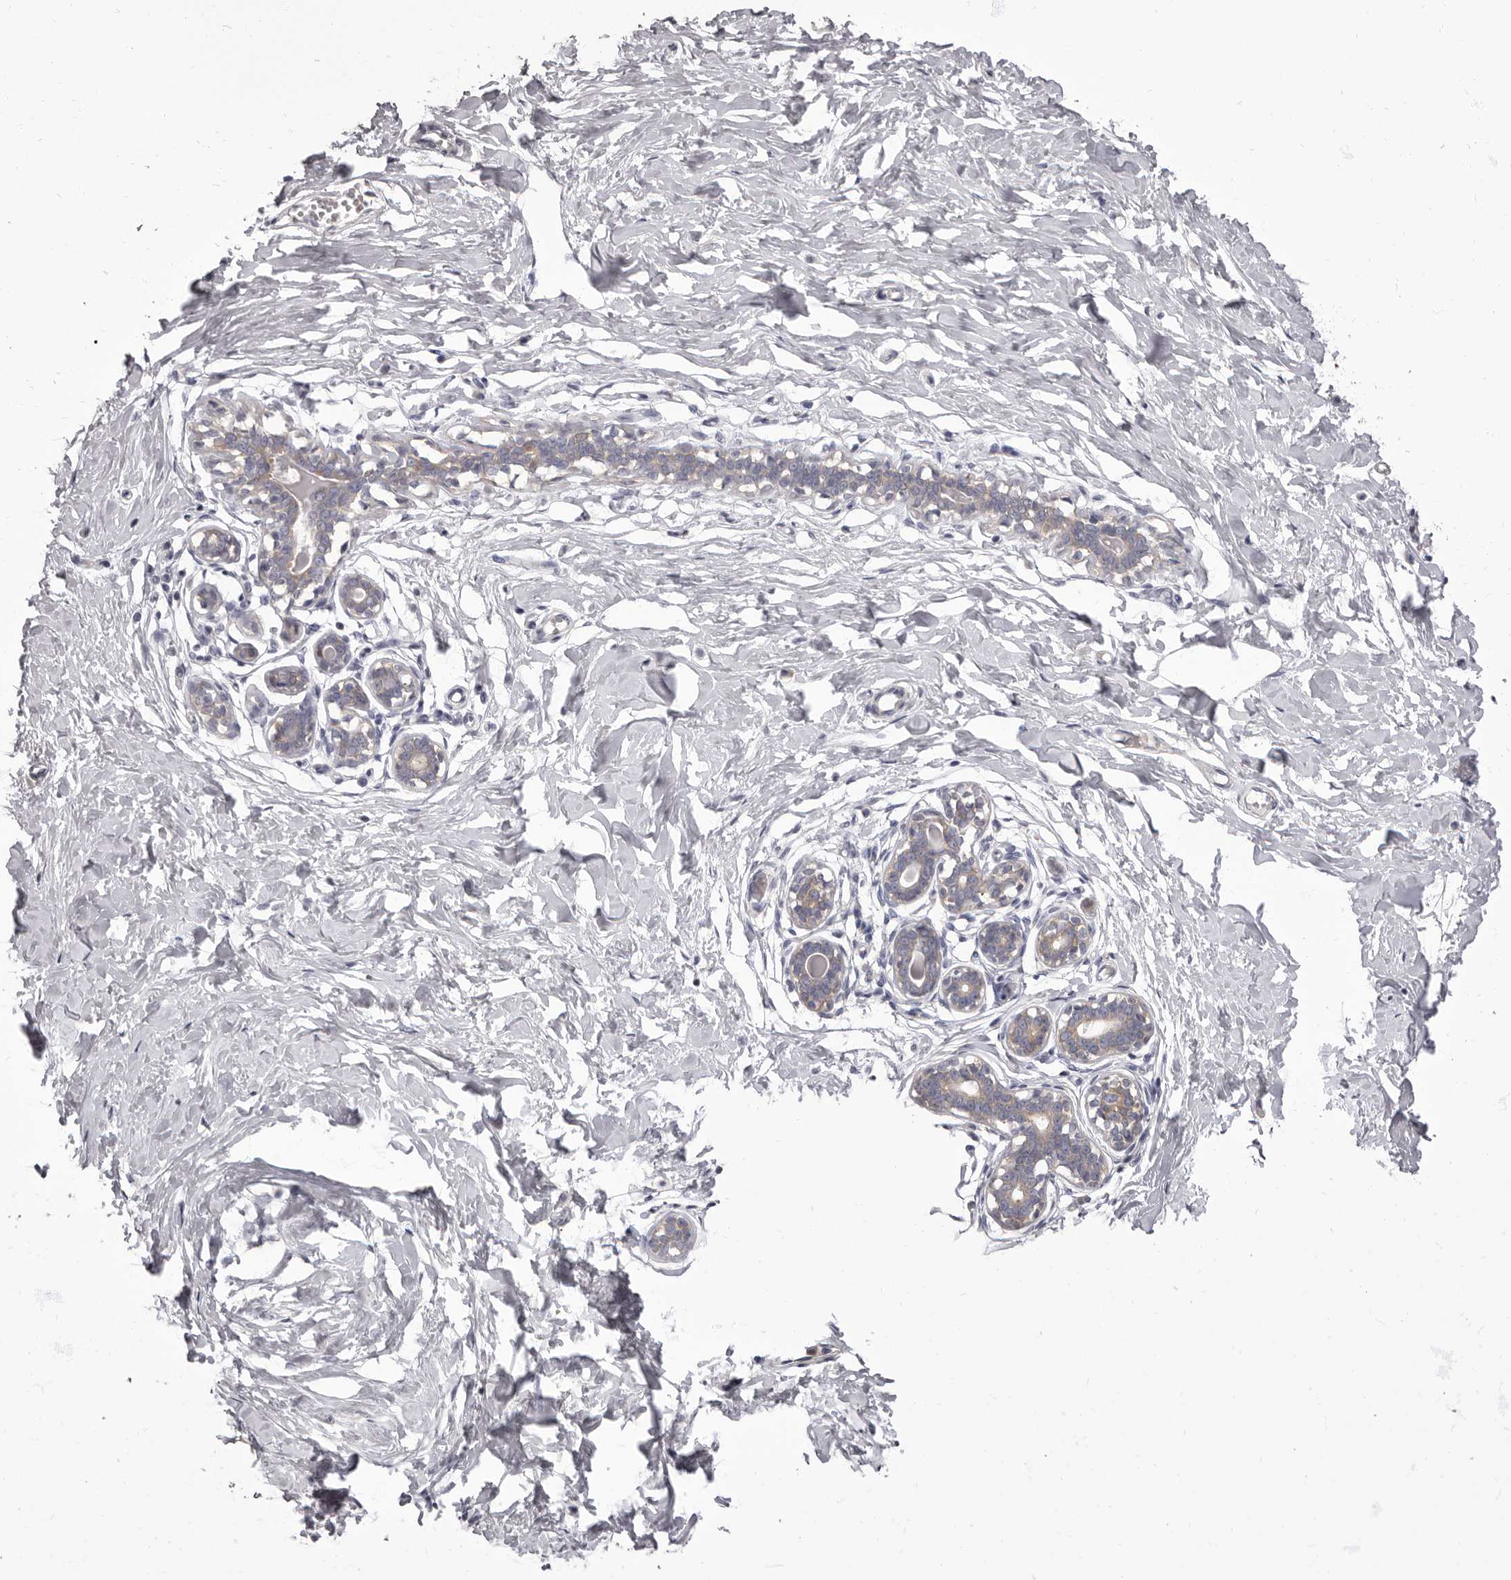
{"staining": {"intensity": "negative", "quantity": "none", "location": "none"}, "tissue": "breast", "cell_type": "Adipocytes", "image_type": "normal", "snomed": [{"axis": "morphology", "description": "Normal tissue, NOS"}, {"axis": "morphology", "description": "Adenoma, NOS"}, {"axis": "topography", "description": "Breast"}], "caption": "Immunohistochemistry image of benign breast: breast stained with DAB (3,3'-diaminobenzidine) reveals no significant protein staining in adipocytes.", "gene": "APEH", "patient": {"sex": "female", "age": 23}}